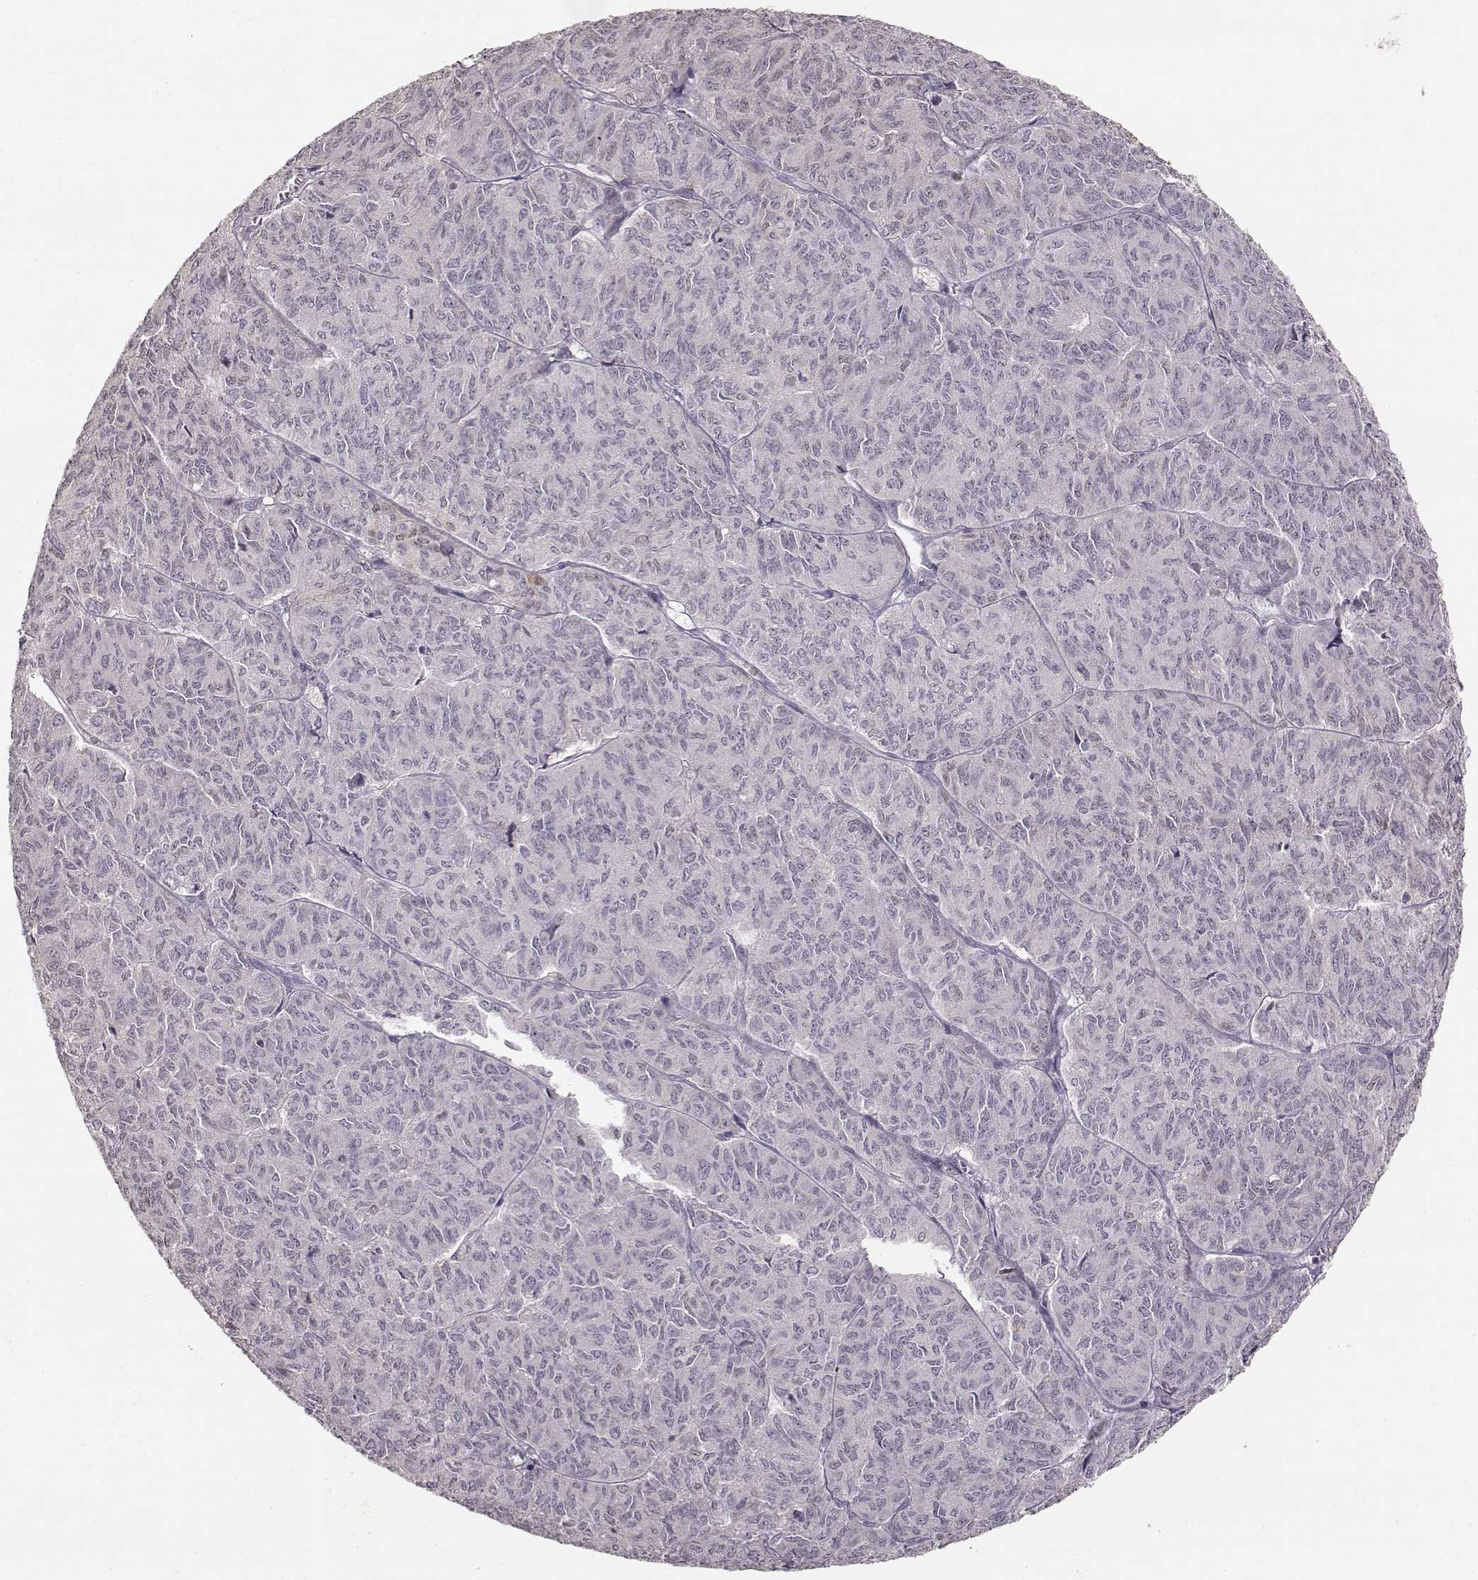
{"staining": {"intensity": "negative", "quantity": "none", "location": "none"}, "tissue": "ovarian cancer", "cell_type": "Tumor cells", "image_type": "cancer", "snomed": [{"axis": "morphology", "description": "Carcinoma, endometroid"}, {"axis": "topography", "description": "Ovary"}], "caption": "Tumor cells are negative for protein expression in human endometroid carcinoma (ovarian).", "gene": "S100B", "patient": {"sex": "female", "age": 80}}